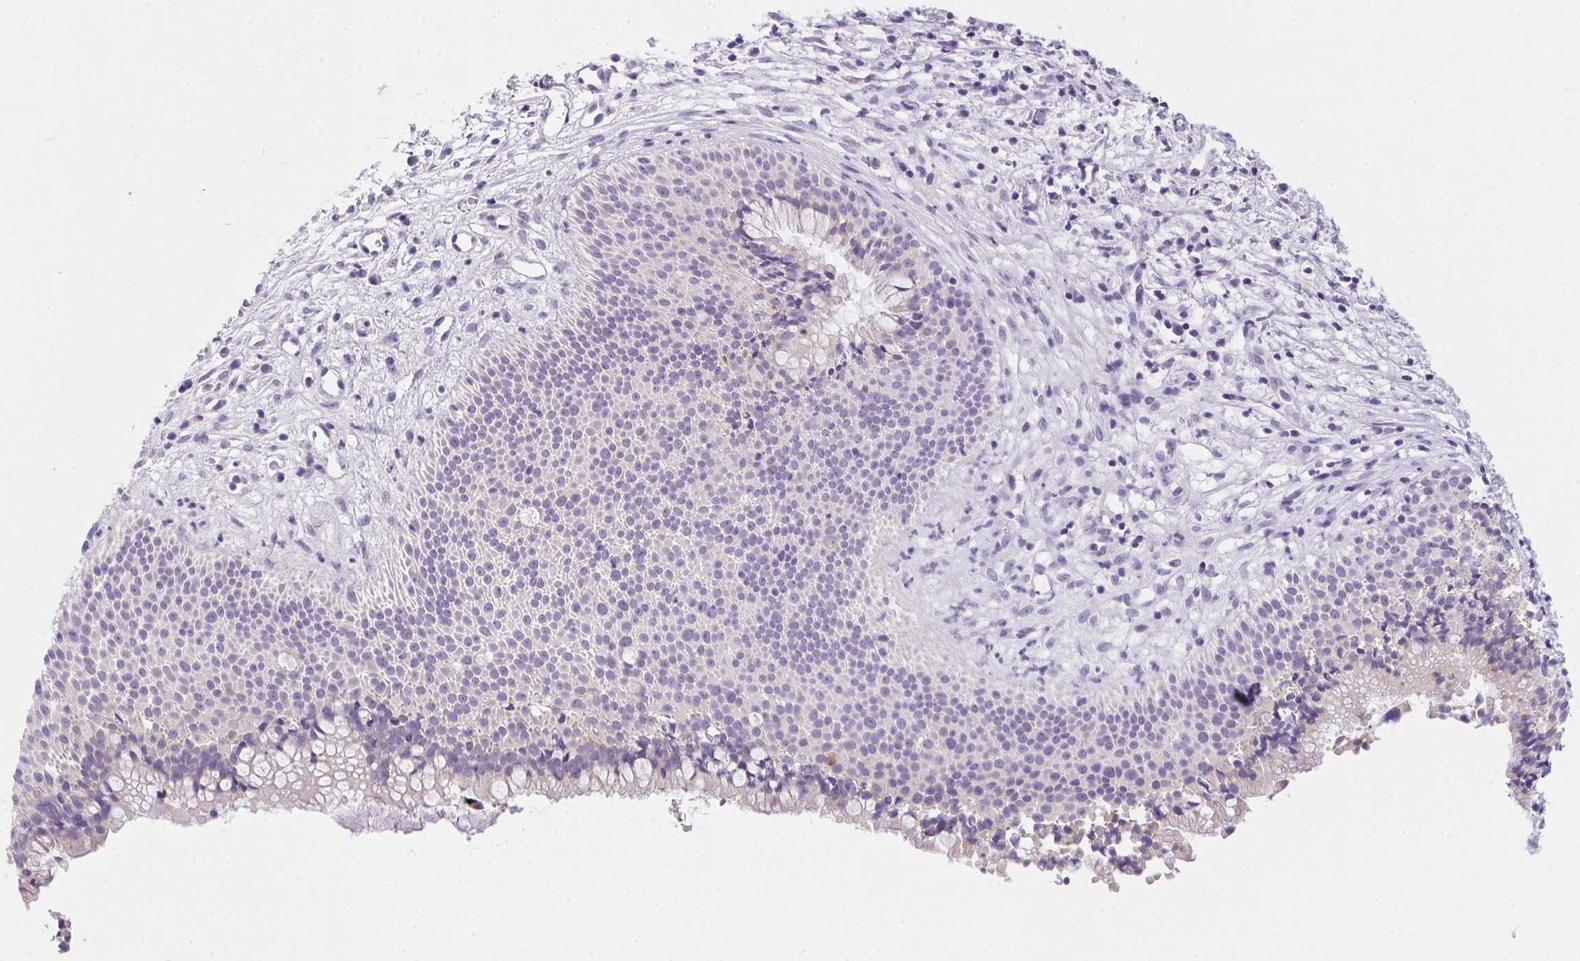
{"staining": {"intensity": "moderate", "quantity": "<25%", "location": "cytoplasmic/membranous"}, "tissue": "nasopharynx", "cell_type": "Respiratory epithelial cells", "image_type": "normal", "snomed": [{"axis": "morphology", "description": "Normal tissue, NOS"}, {"axis": "topography", "description": "Nasopharynx"}], "caption": "Moderate cytoplasmic/membranous positivity for a protein is appreciated in about <25% of respiratory epithelial cells of normal nasopharynx using immunohistochemistry.", "gene": "POPDC2", "patient": {"sex": "male", "age": 67}}